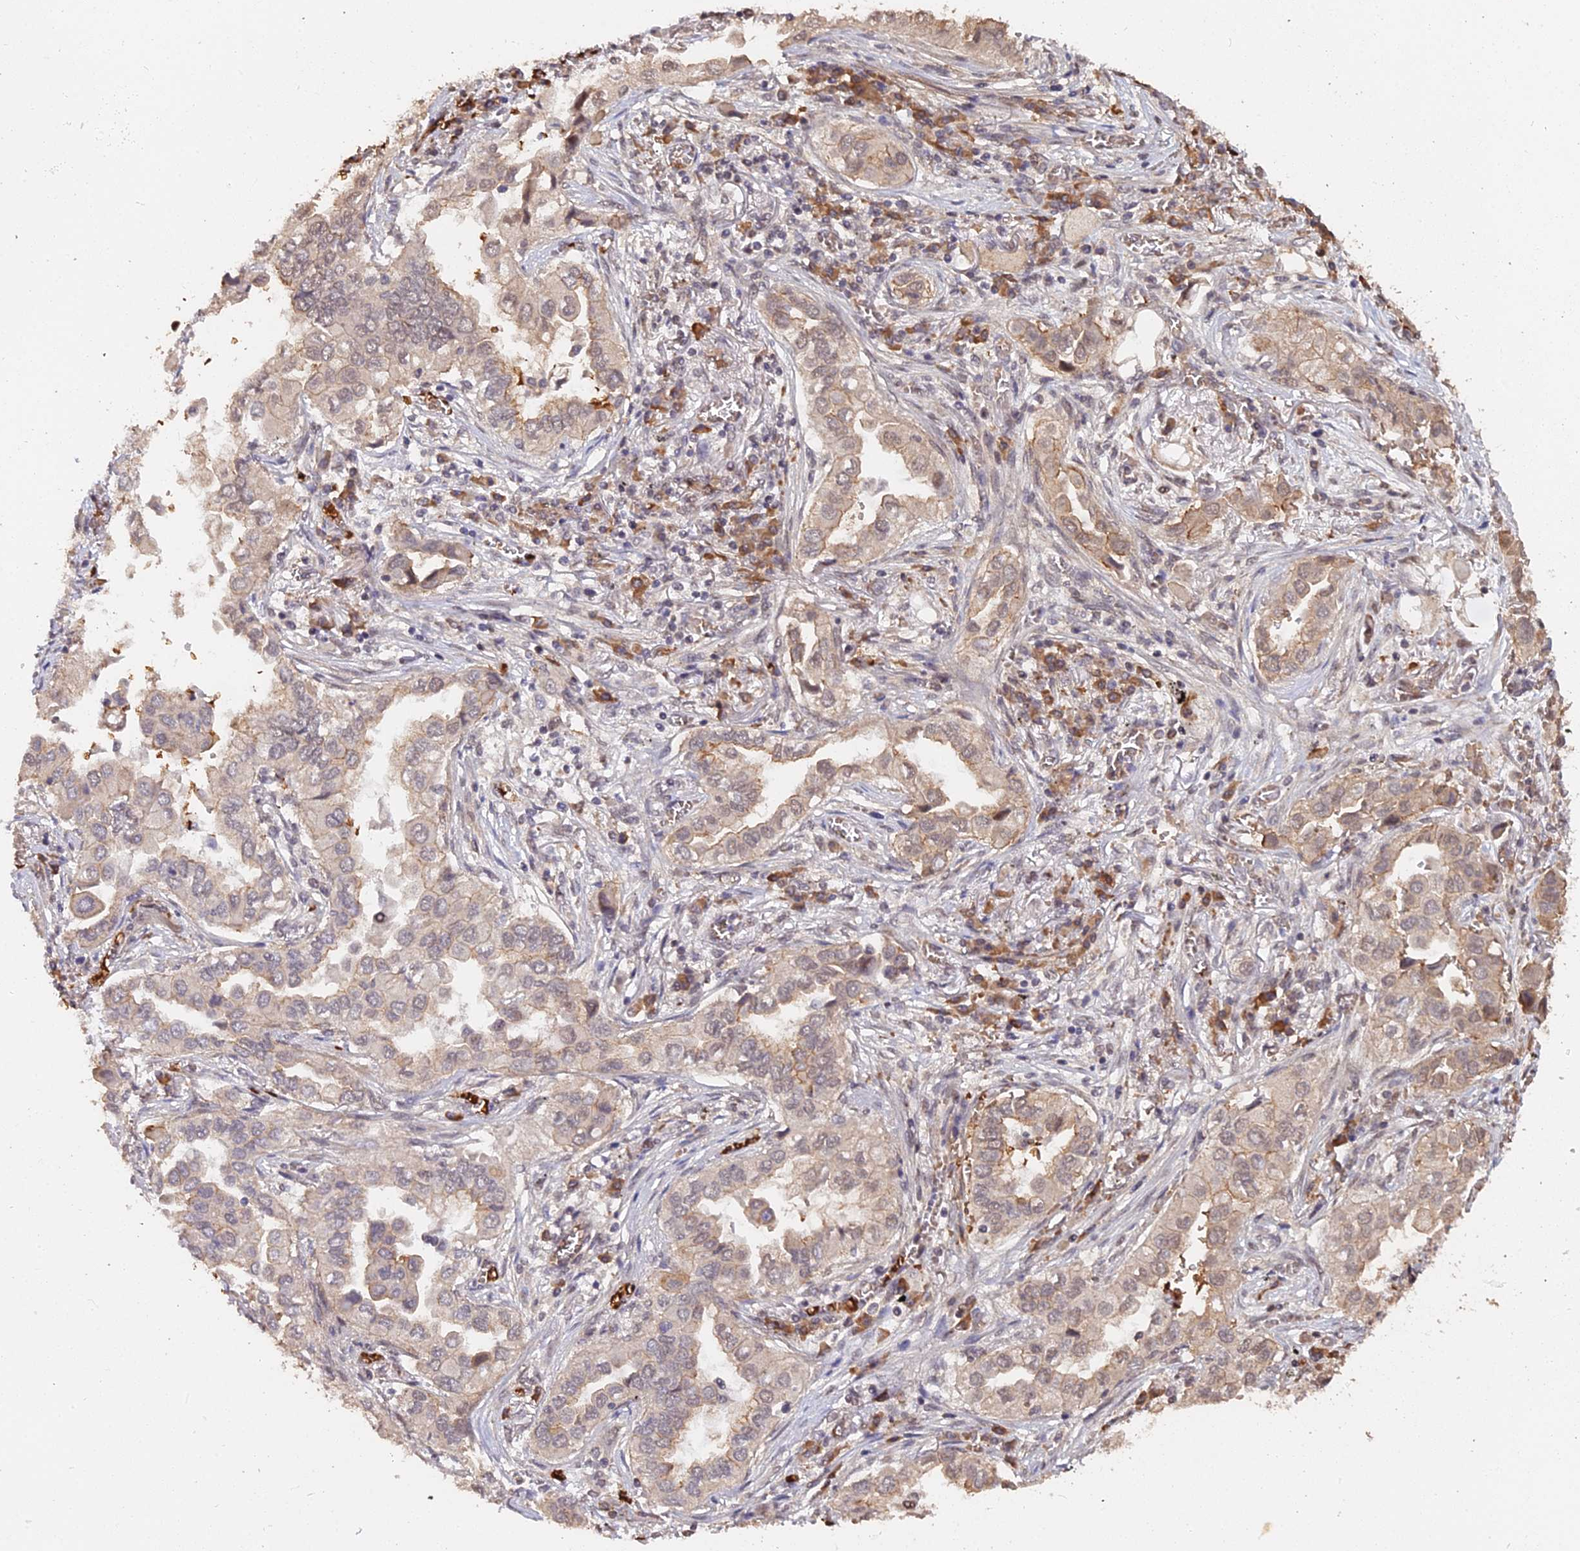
{"staining": {"intensity": "moderate", "quantity": "<25%", "location": "cytoplasmic/membranous,nuclear"}, "tissue": "lung cancer", "cell_type": "Tumor cells", "image_type": "cancer", "snomed": [{"axis": "morphology", "description": "Adenocarcinoma, NOS"}, {"axis": "topography", "description": "Lung"}], "caption": "High-power microscopy captured an immunohistochemistry histopathology image of lung cancer, revealing moderate cytoplasmic/membranous and nuclear staining in about <25% of tumor cells. The protein of interest is stained brown, and the nuclei are stained in blue (DAB (3,3'-diaminobenzidine) IHC with brightfield microscopy, high magnification).", "gene": "ZDBF2", "patient": {"sex": "female", "age": 76}}